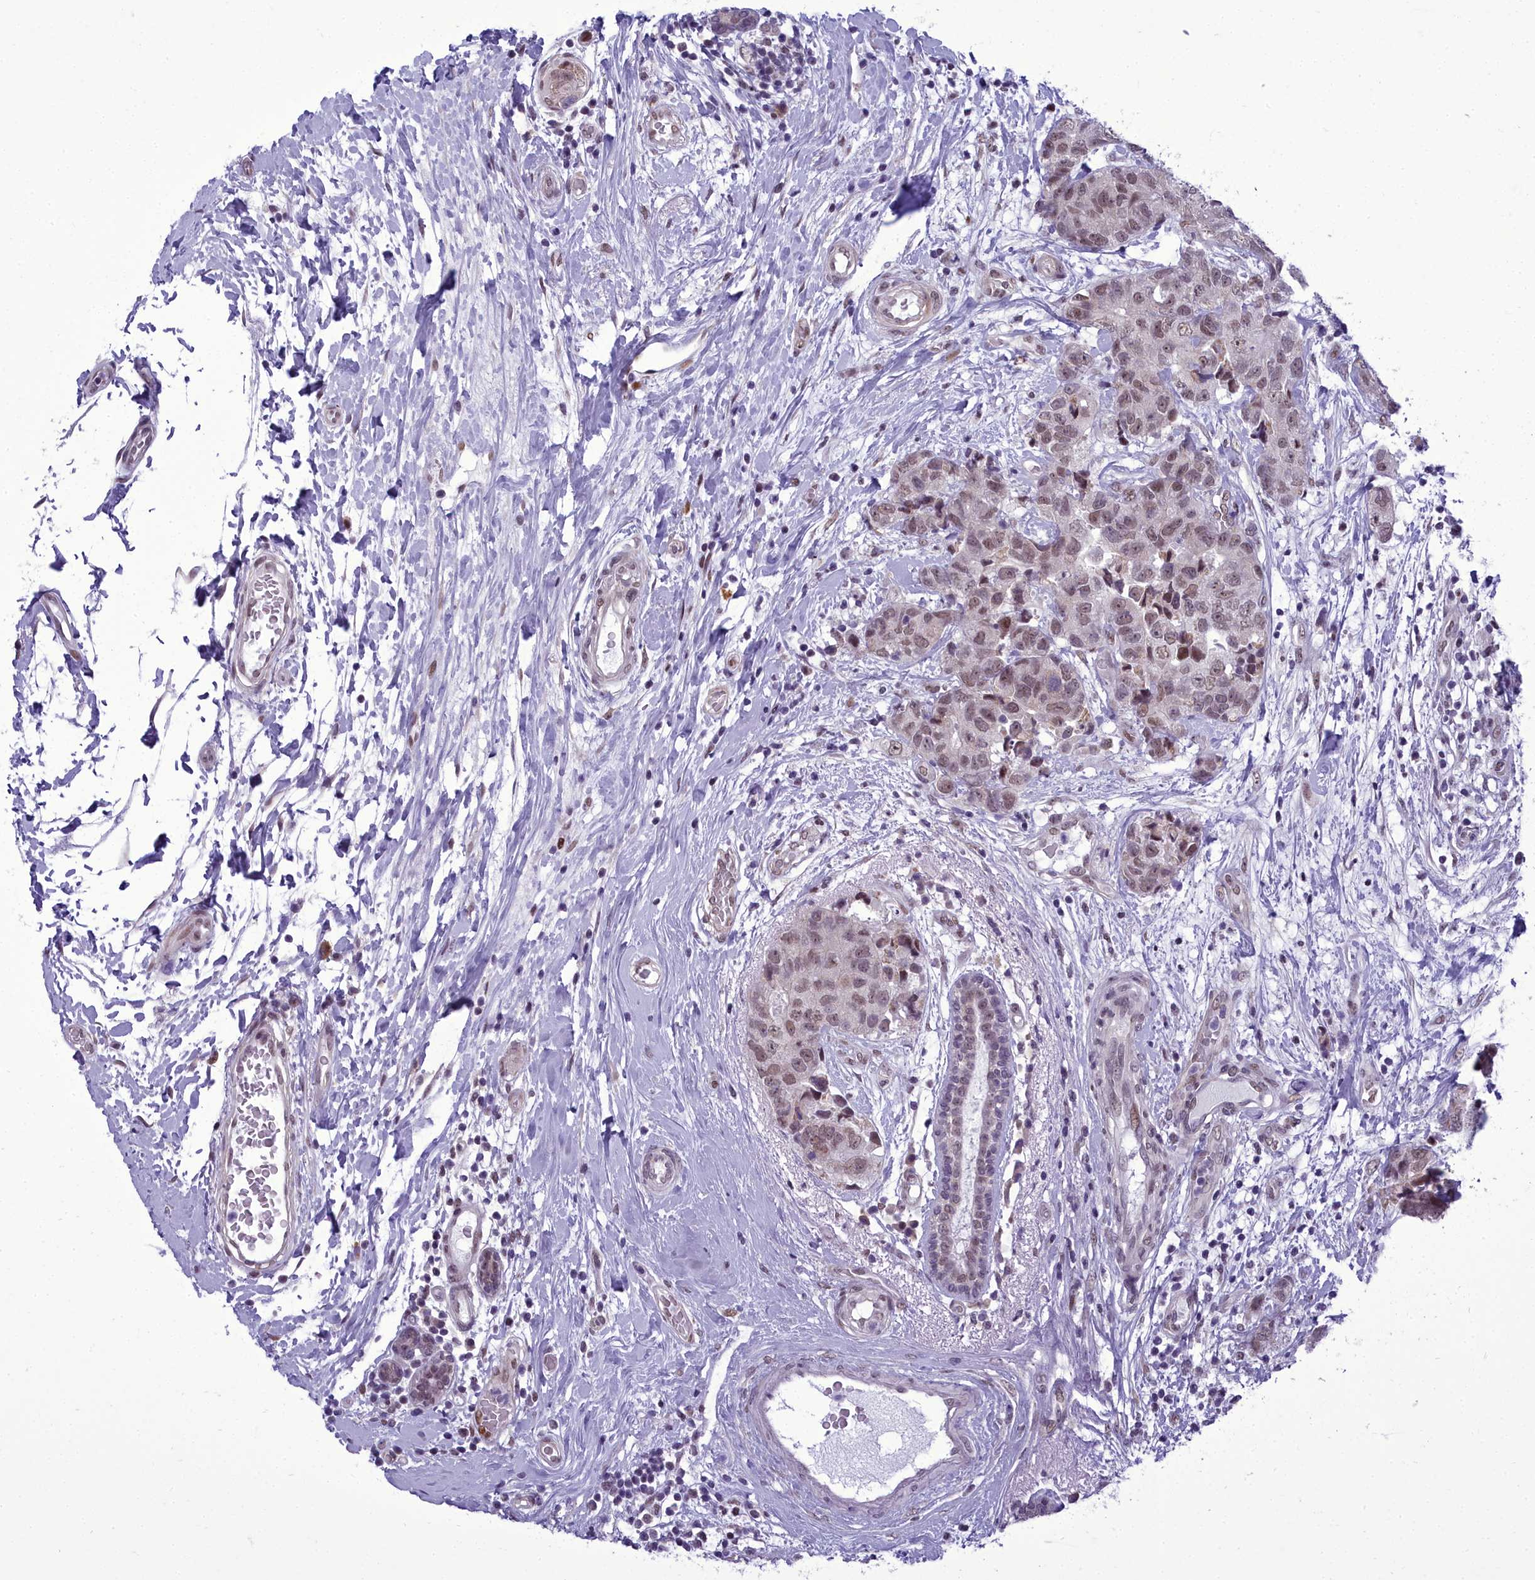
{"staining": {"intensity": "moderate", "quantity": ">75%", "location": "nuclear"}, "tissue": "breast cancer", "cell_type": "Tumor cells", "image_type": "cancer", "snomed": [{"axis": "morphology", "description": "Duct carcinoma"}, {"axis": "topography", "description": "Breast"}], "caption": "Tumor cells show medium levels of moderate nuclear staining in approximately >75% of cells in breast cancer (intraductal carcinoma).", "gene": "CEACAM19", "patient": {"sex": "female", "age": 62}}